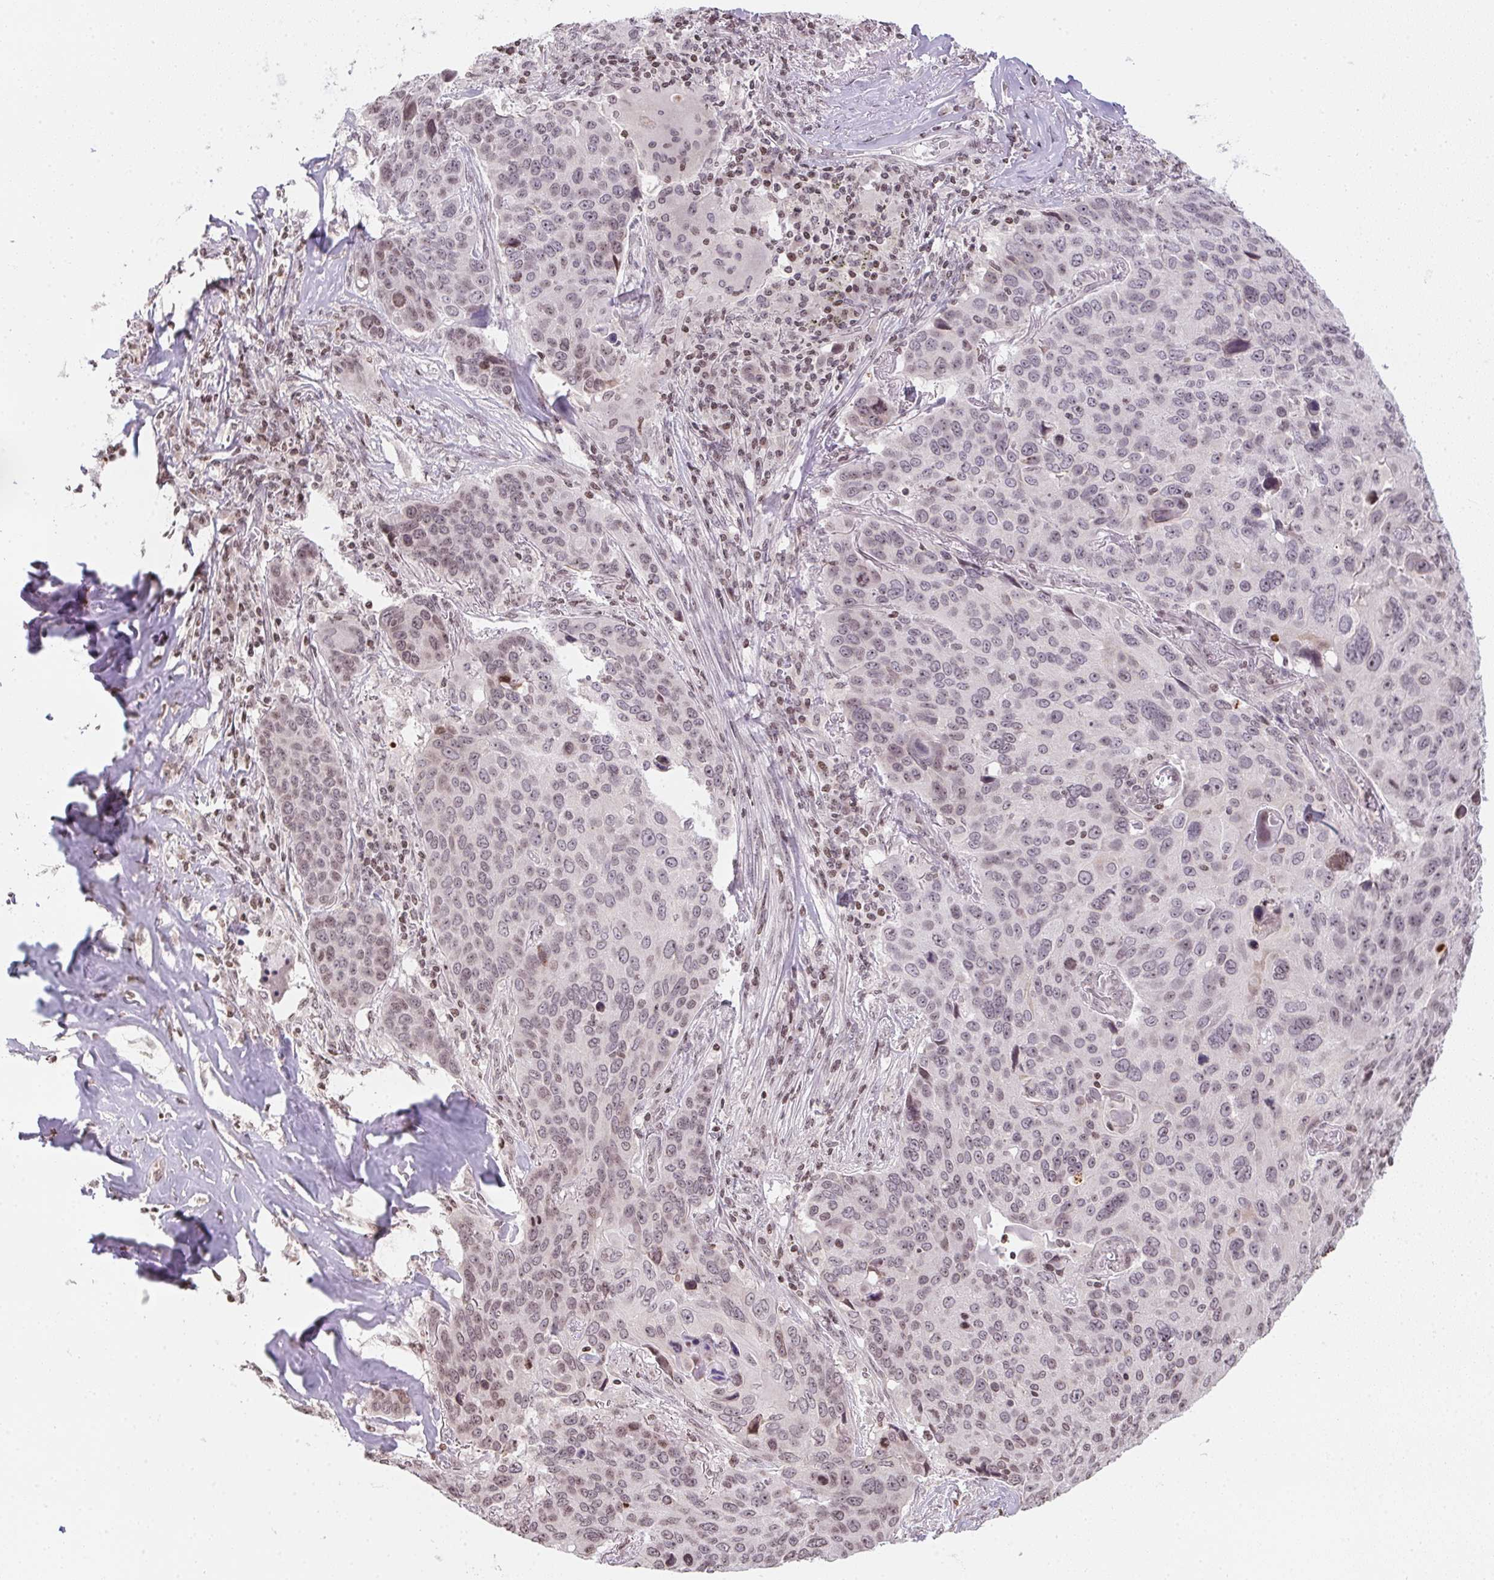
{"staining": {"intensity": "weak", "quantity": "25%-75%", "location": "nuclear"}, "tissue": "lung cancer", "cell_type": "Tumor cells", "image_type": "cancer", "snomed": [{"axis": "morphology", "description": "Squamous cell carcinoma, NOS"}, {"axis": "topography", "description": "Lung"}], "caption": "Immunohistochemical staining of human lung squamous cell carcinoma demonstrates low levels of weak nuclear expression in about 25%-75% of tumor cells. (IHC, brightfield microscopy, high magnification).", "gene": "RNF181", "patient": {"sex": "male", "age": 68}}